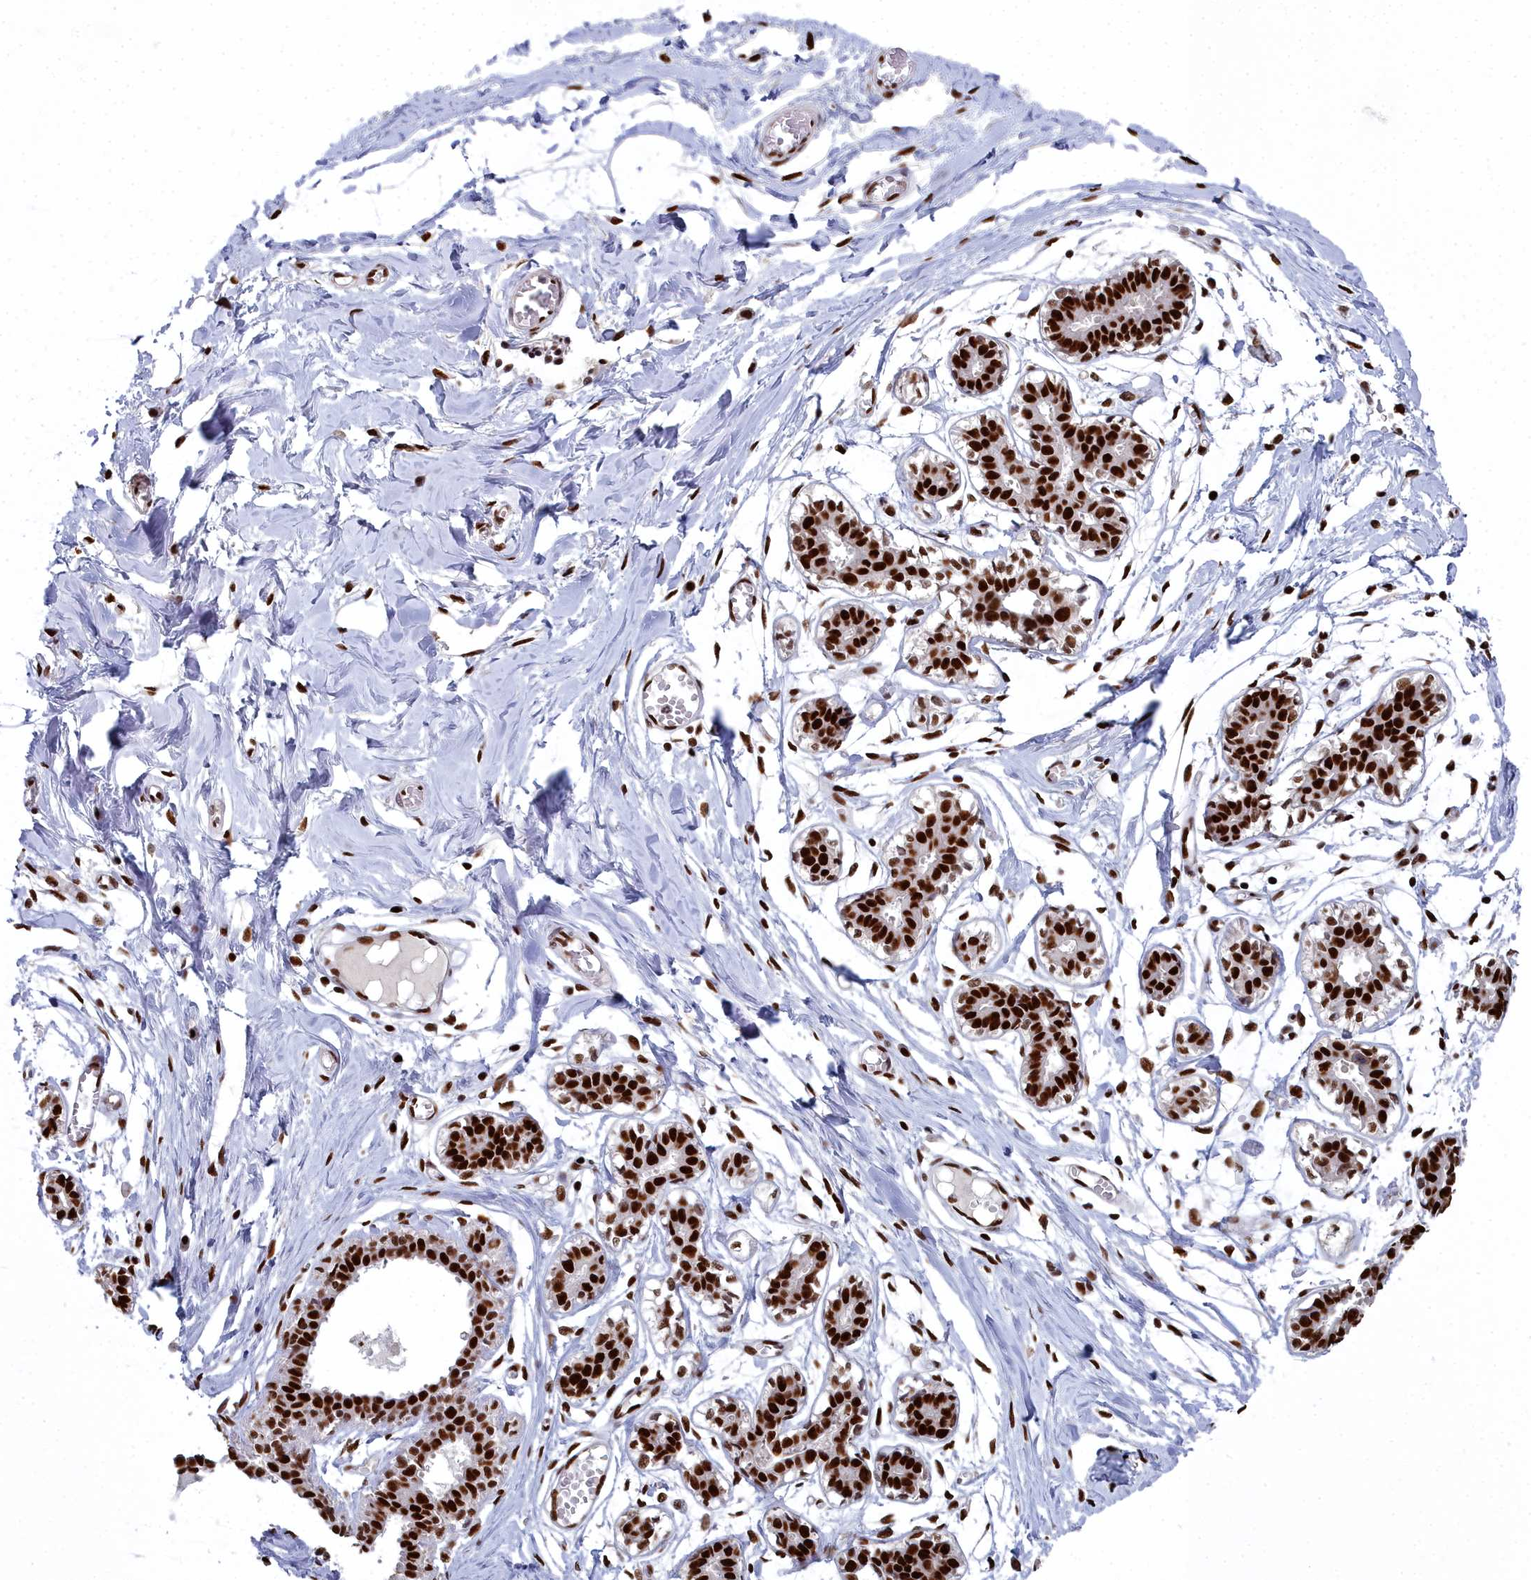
{"staining": {"intensity": "strong", "quantity": ">75%", "location": "nuclear"}, "tissue": "breast", "cell_type": "Adipocytes", "image_type": "normal", "snomed": [{"axis": "morphology", "description": "Normal tissue, NOS"}, {"axis": "topography", "description": "Breast"}], "caption": "High-power microscopy captured an IHC photomicrograph of benign breast, revealing strong nuclear staining in about >75% of adipocytes.", "gene": "SF3B3", "patient": {"sex": "female", "age": 27}}